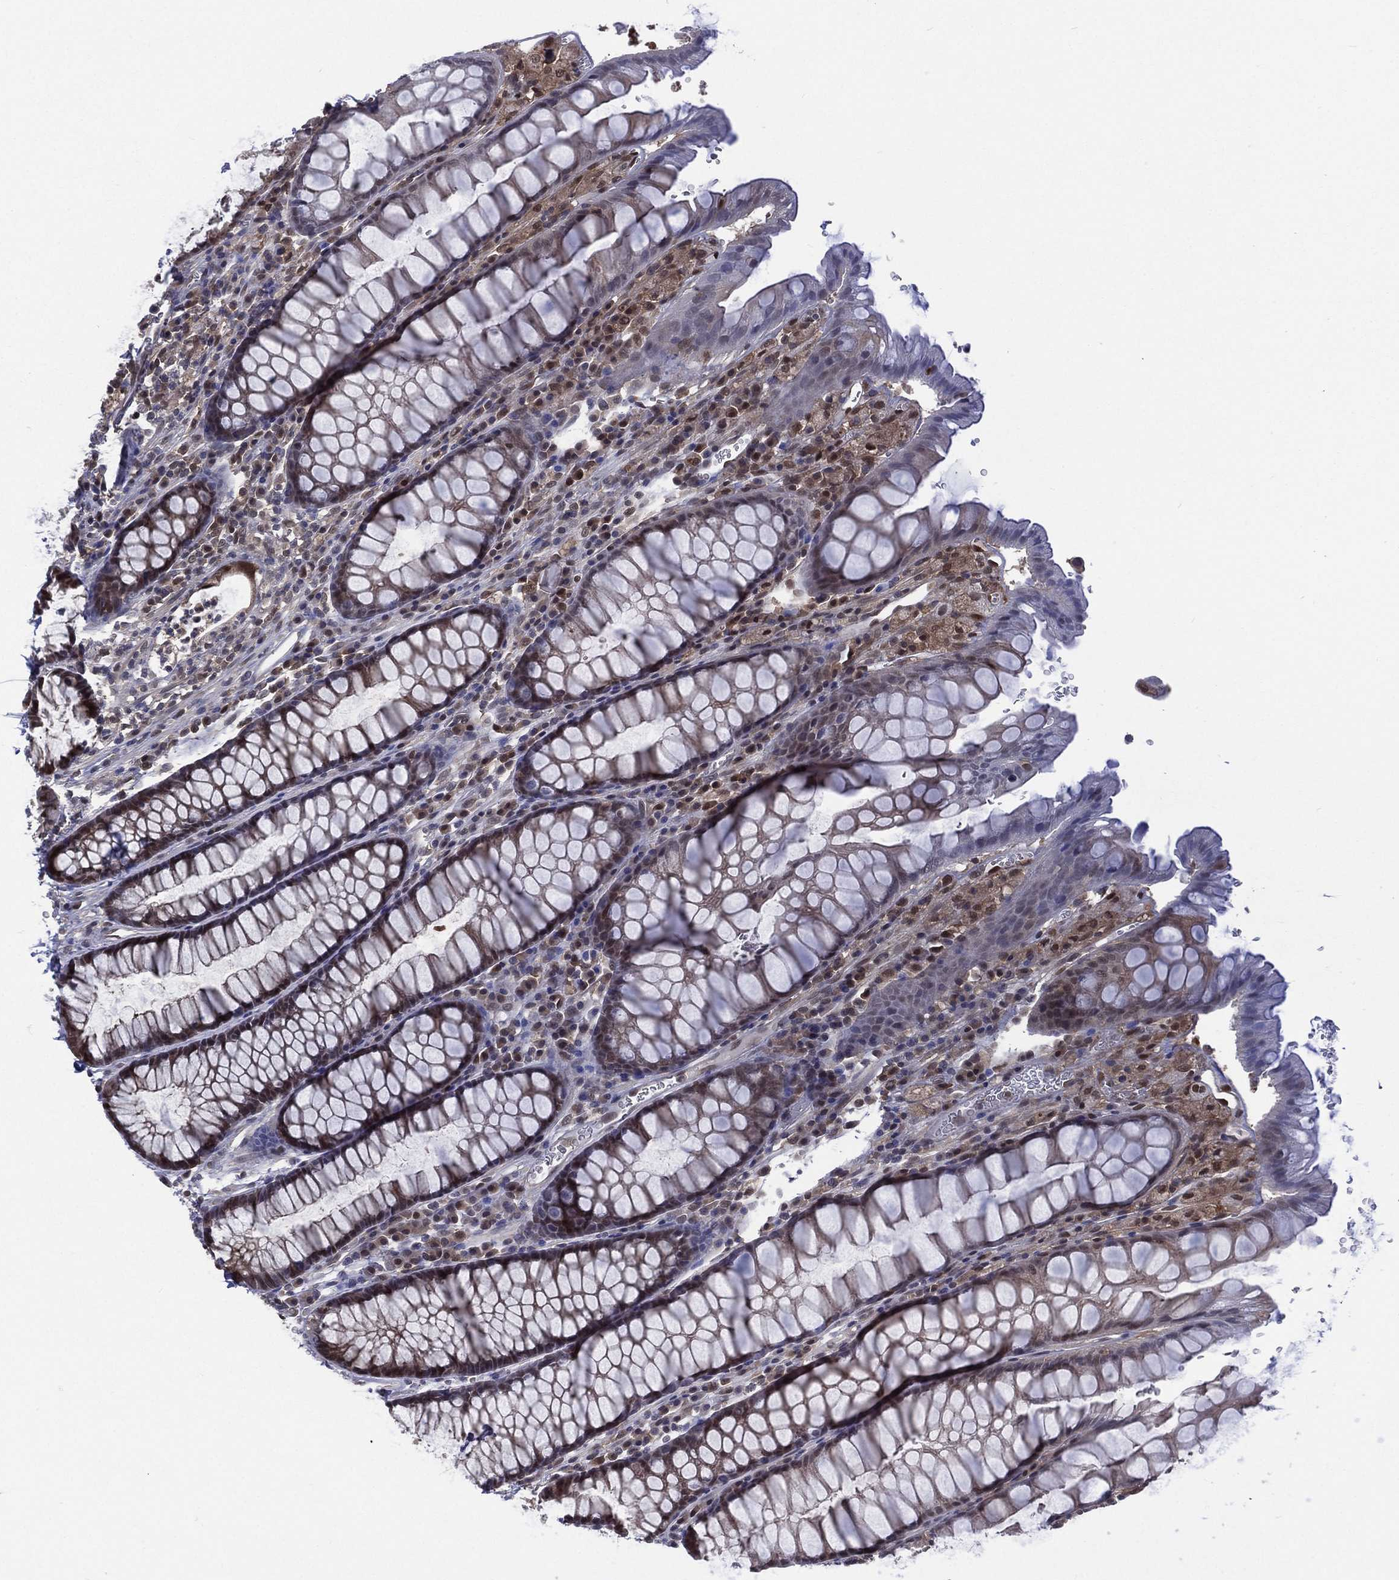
{"staining": {"intensity": "strong", "quantity": "<25%", "location": "cytoplasmic/membranous,nuclear"}, "tissue": "rectum", "cell_type": "Glandular cells", "image_type": "normal", "snomed": [{"axis": "morphology", "description": "Normal tissue, NOS"}, {"axis": "topography", "description": "Rectum"}], "caption": "DAB immunohistochemical staining of unremarkable human rectum displays strong cytoplasmic/membranous,nuclear protein expression in about <25% of glandular cells. Immunohistochemistry stains the protein of interest in brown and the nuclei are stained blue.", "gene": "MTAP", "patient": {"sex": "female", "age": 68}}